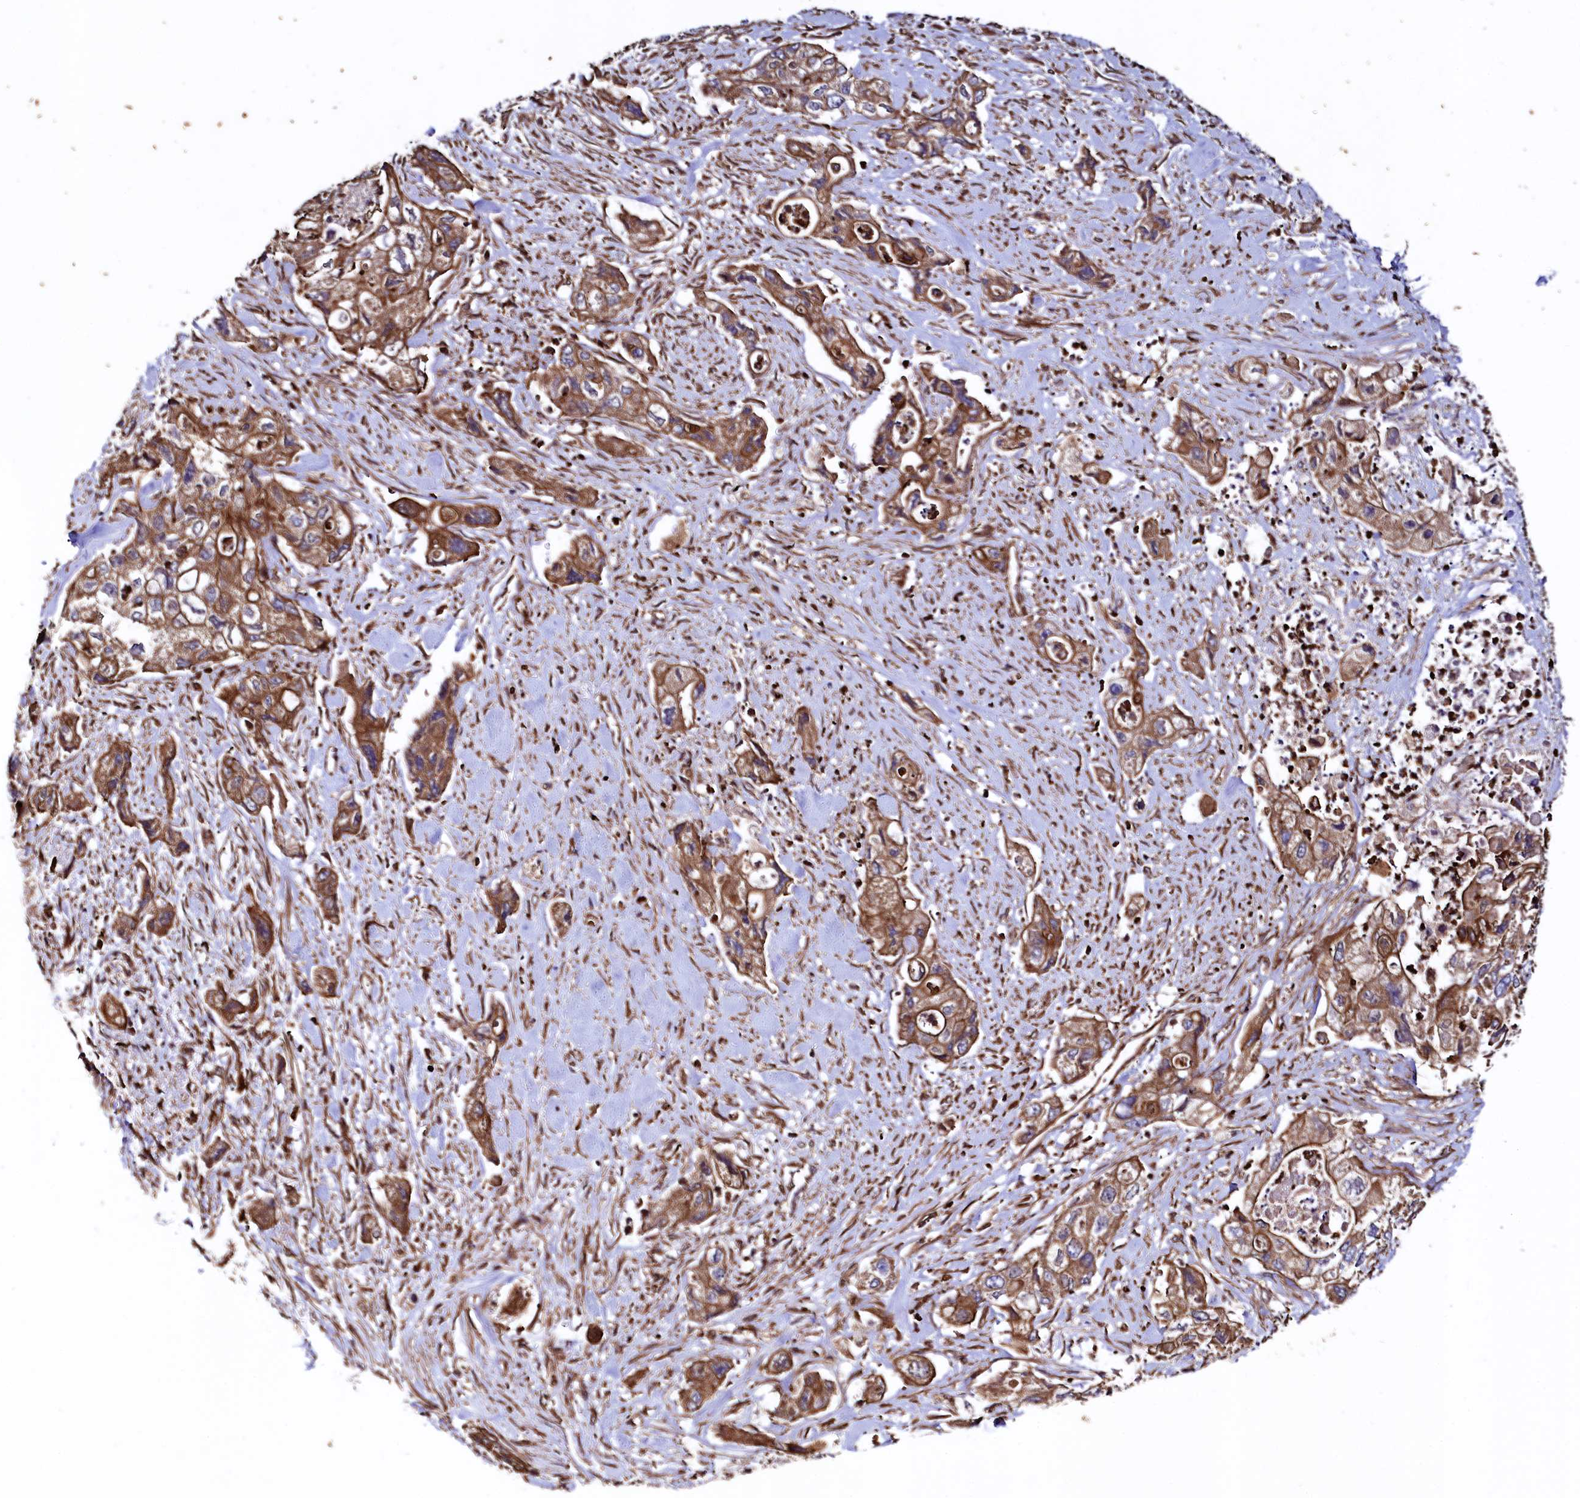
{"staining": {"intensity": "moderate", "quantity": ">75%", "location": "cytoplasmic/membranous"}, "tissue": "pancreatic cancer", "cell_type": "Tumor cells", "image_type": "cancer", "snomed": [{"axis": "morphology", "description": "Adenocarcinoma, NOS"}, {"axis": "topography", "description": "Pancreas"}], "caption": "Immunohistochemistry staining of pancreatic cancer, which exhibits medium levels of moderate cytoplasmic/membranous staining in approximately >75% of tumor cells indicating moderate cytoplasmic/membranous protein staining. The staining was performed using DAB (brown) for protein detection and nuclei were counterstained in hematoxylin (blue).", "gene": "STAMBPL1", "patient": {"sex": "female", "age": 73}}